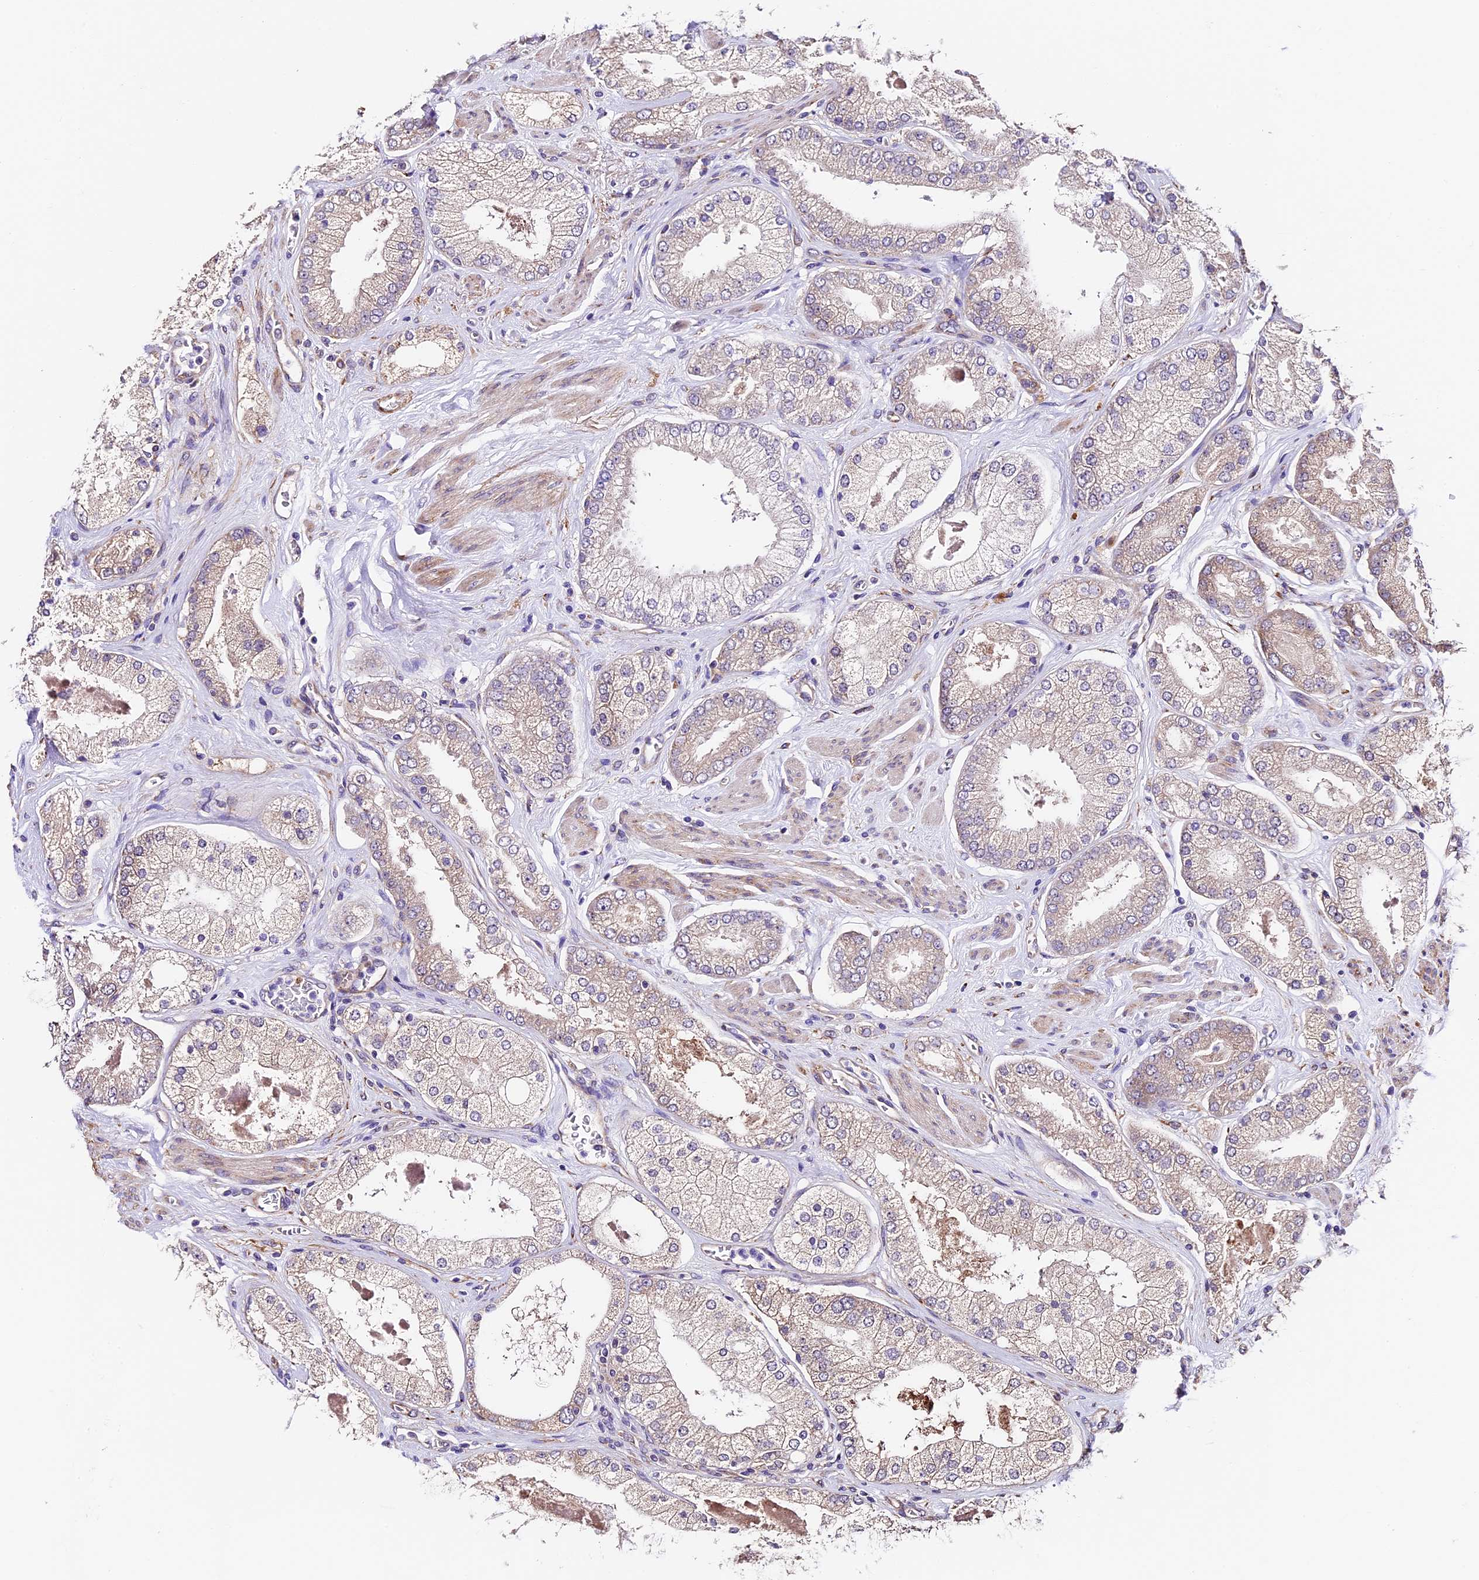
{"staining": {"intensity": "negative", "quantity": "none", "location": "none"}, "tissue": "prostate cancer", "cell_type": "Tumor cells", "image_type": "cancer", "snomed": [{"axis": "morphology", "description": "Adenocarcinoma, High grade"}, {"axis": "topography", "description": "Prostate"}], "caption": "This photomicrograph is of high-grade adenocarcinoma (prostate) stained with IHC to label a protein in brown with the nuclei are counter-stained blue. There is no positivity in tumor cells. (DAB IHC with hematoxylin counter stain).", "gene": "LSM7", "patient": {"sex": "male", "age": 58}}